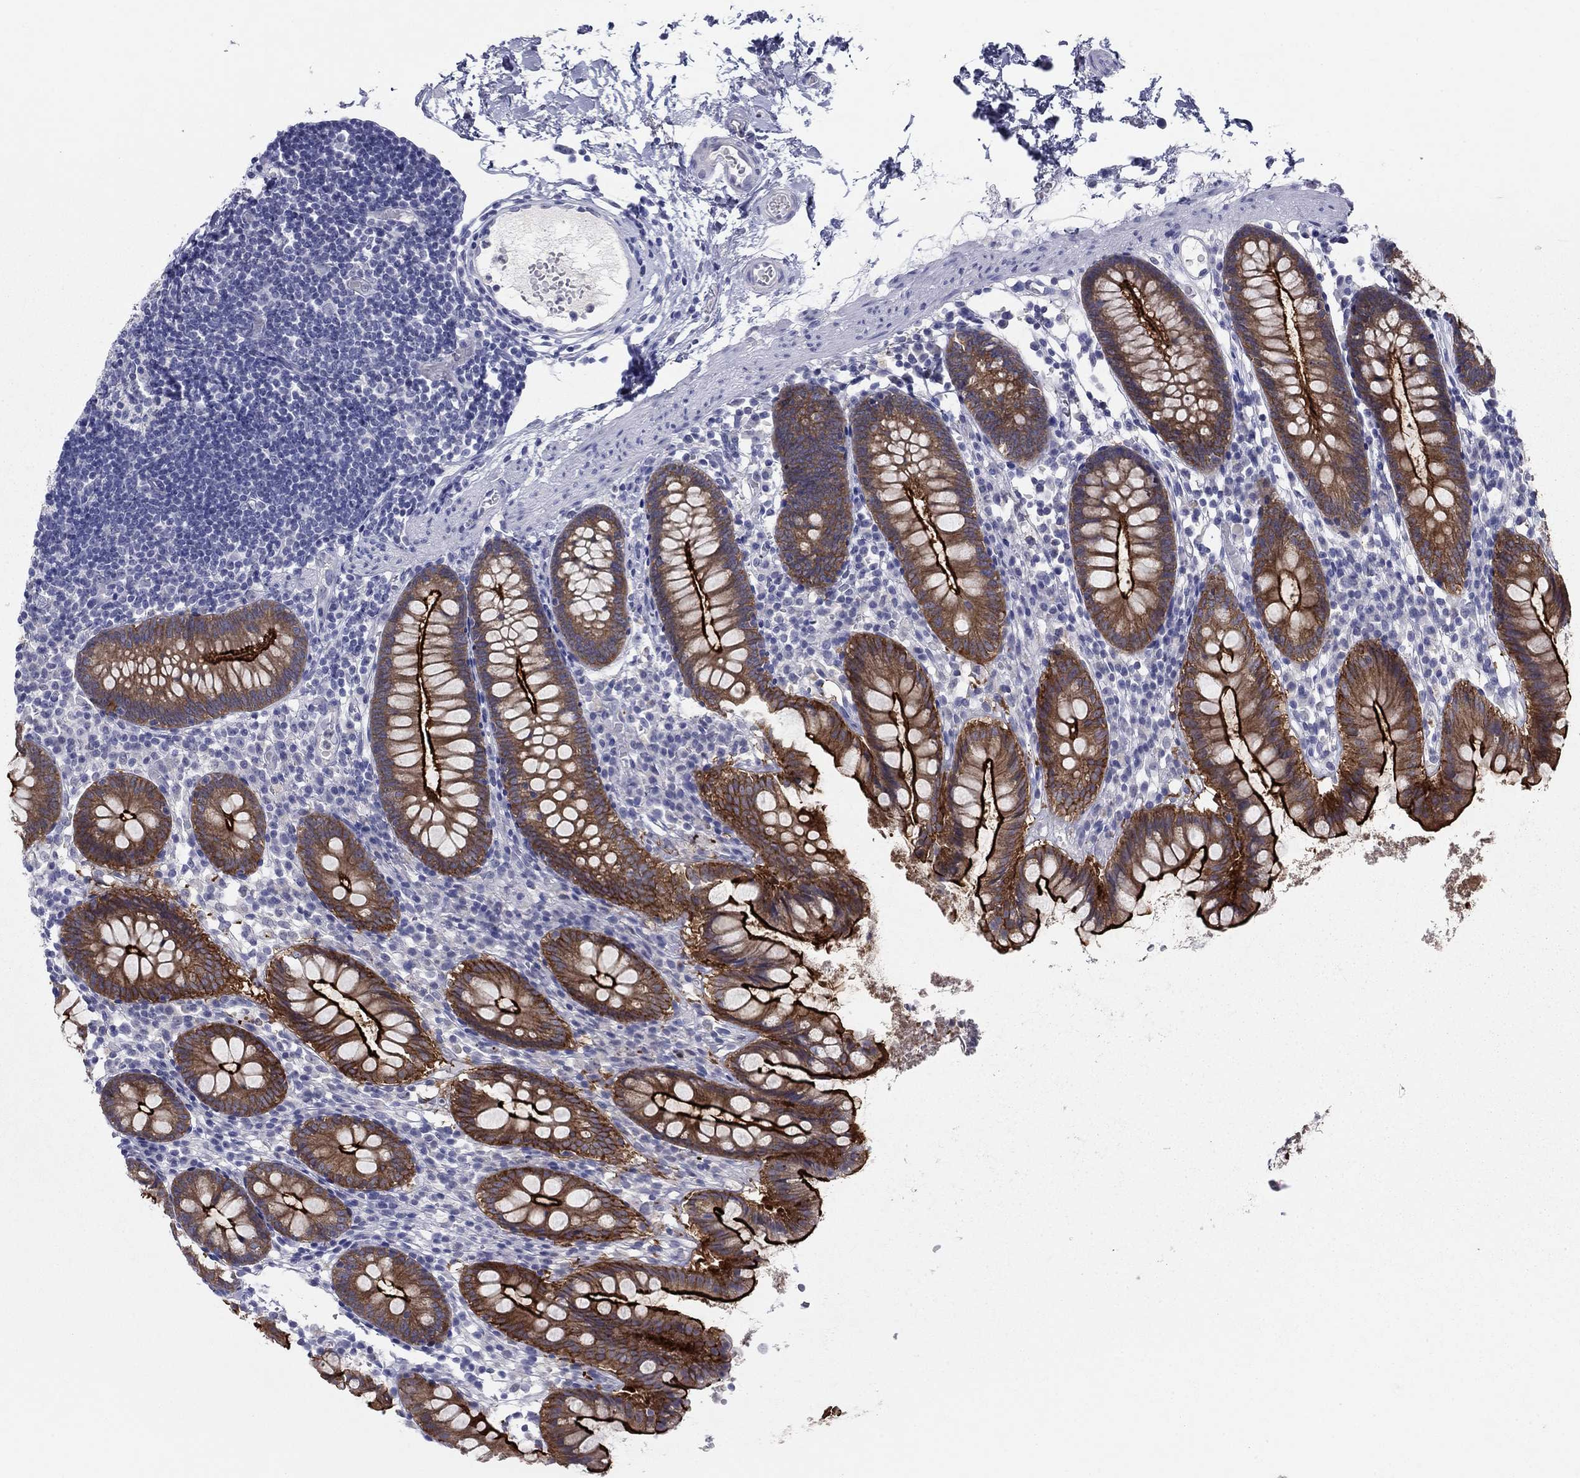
{"staining": {"intensity": "strong", "quantity": ">75%", "location": "cytoplasmic/membranous"}, "tissue": "small intestine", "cell_type": "Glandular cells", "image_type": "normal", "snomed": [{"axis": "morphology", "description": "Normal tissue, NOS"}, {"axis": "topography", "description": "Small intestine"}], "caption": "Strong cytoplasmic/membranous protein staining is present in about >75% of glandular cells in small intestine. (DAB IHC with brightfield microscopy, high magnification).", "gene": "PLS1", "patient": {"sex": "female", "age": 90}}